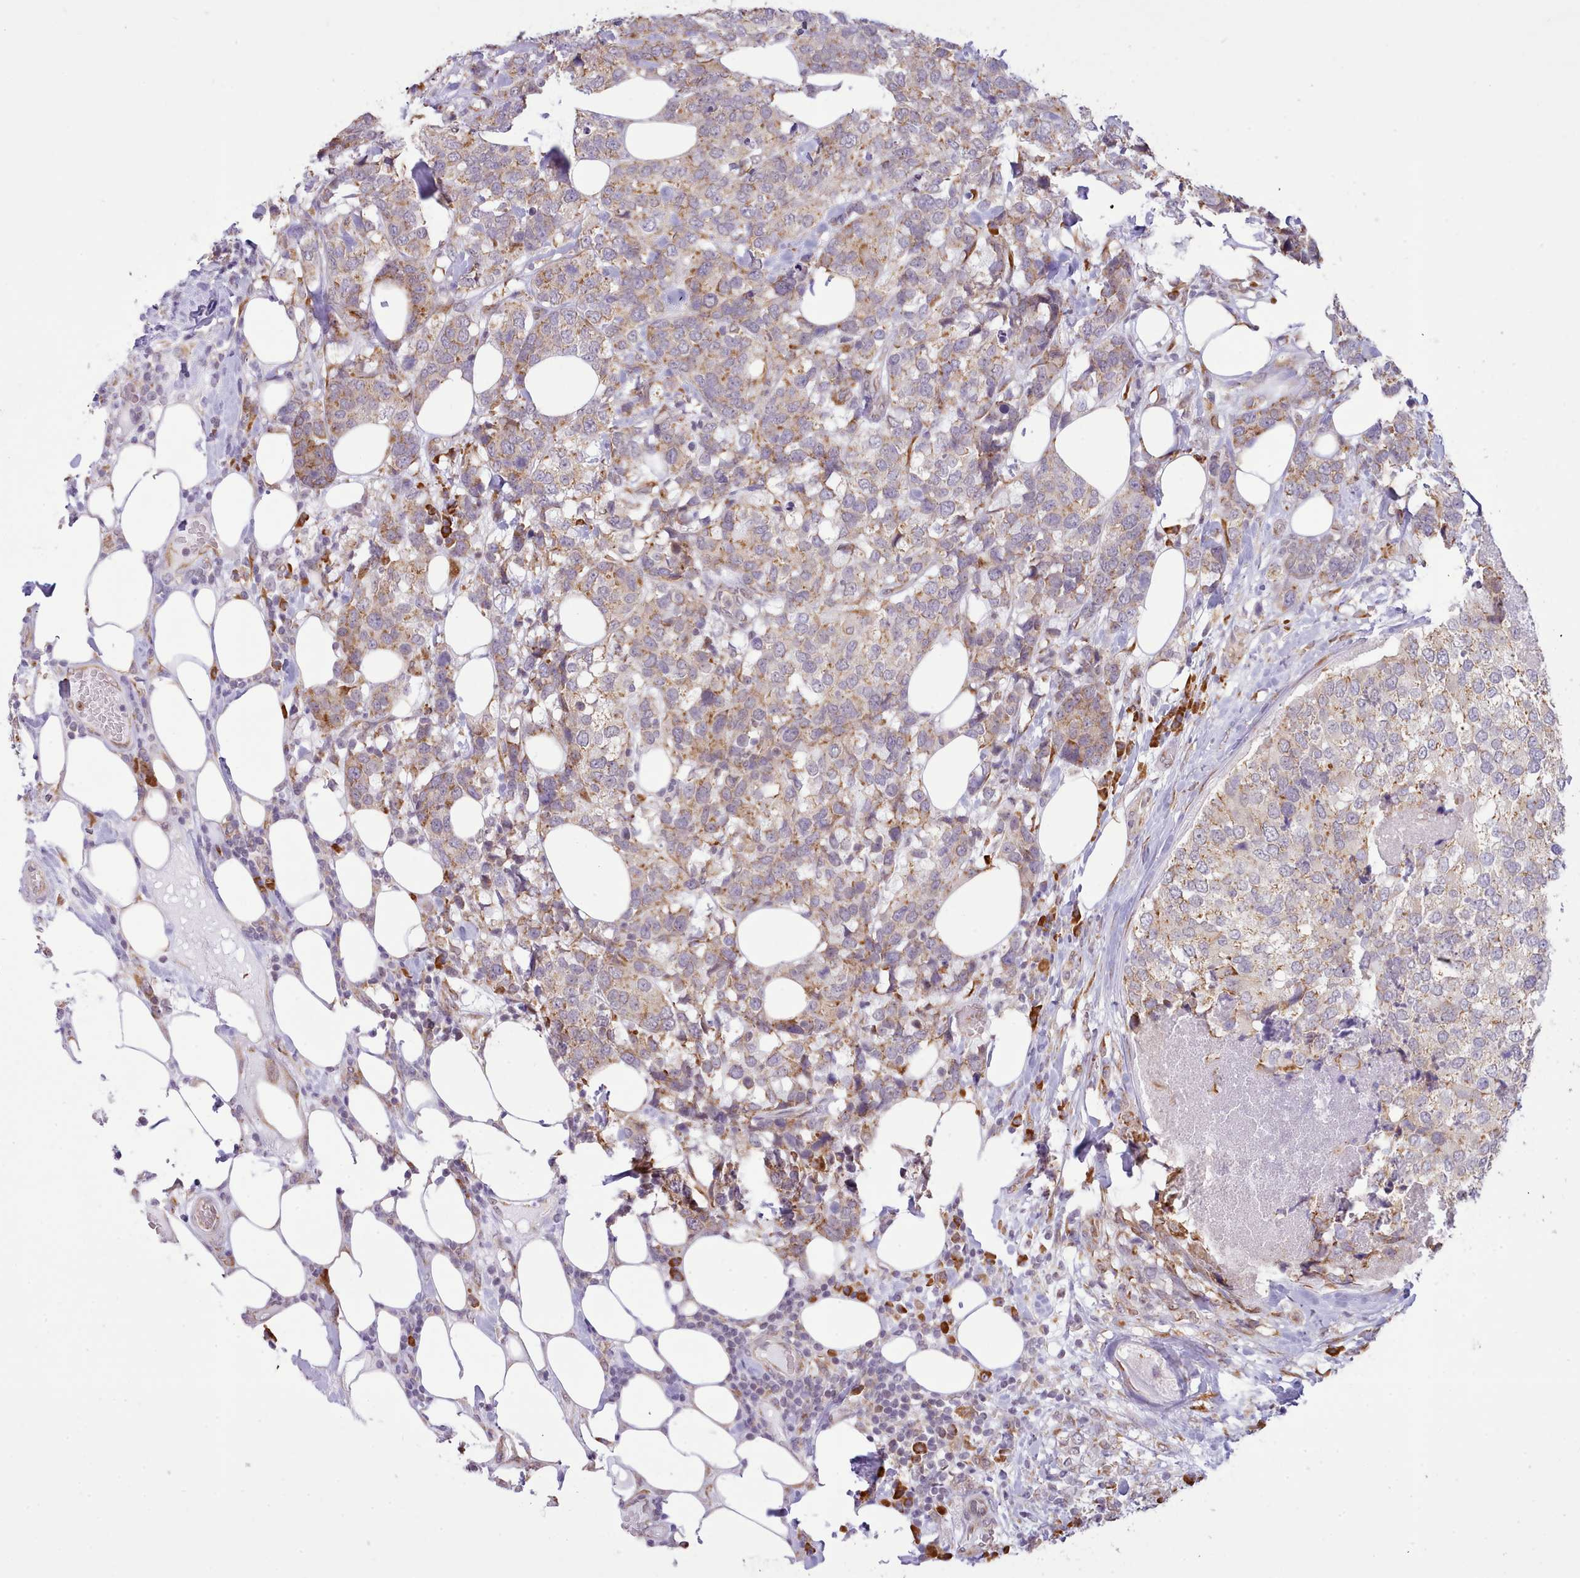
{"staining": {"intensity": "moderate", "quantity": ">75%", "location": "cytoplasmic/membranous"}, "tissue": "breast cancer", "cell_type": "Tumor cells", "image_type": "cancer", "snomed": [{"axis": "morphology", "description": "Lobular carcinoma"}, {"axis": "topography", "description": "Breast"}], "caption": "Immunohistochemistry (IHC) micrograph of human breast lobular carcinoma stained for a protein (brown), which shows medium levels of moderate cytoplasmic/membranous expression in approximately >75% of tumor cells.", "gene": "SEC61B", "patient": {"sex": "female", "age": 59}}